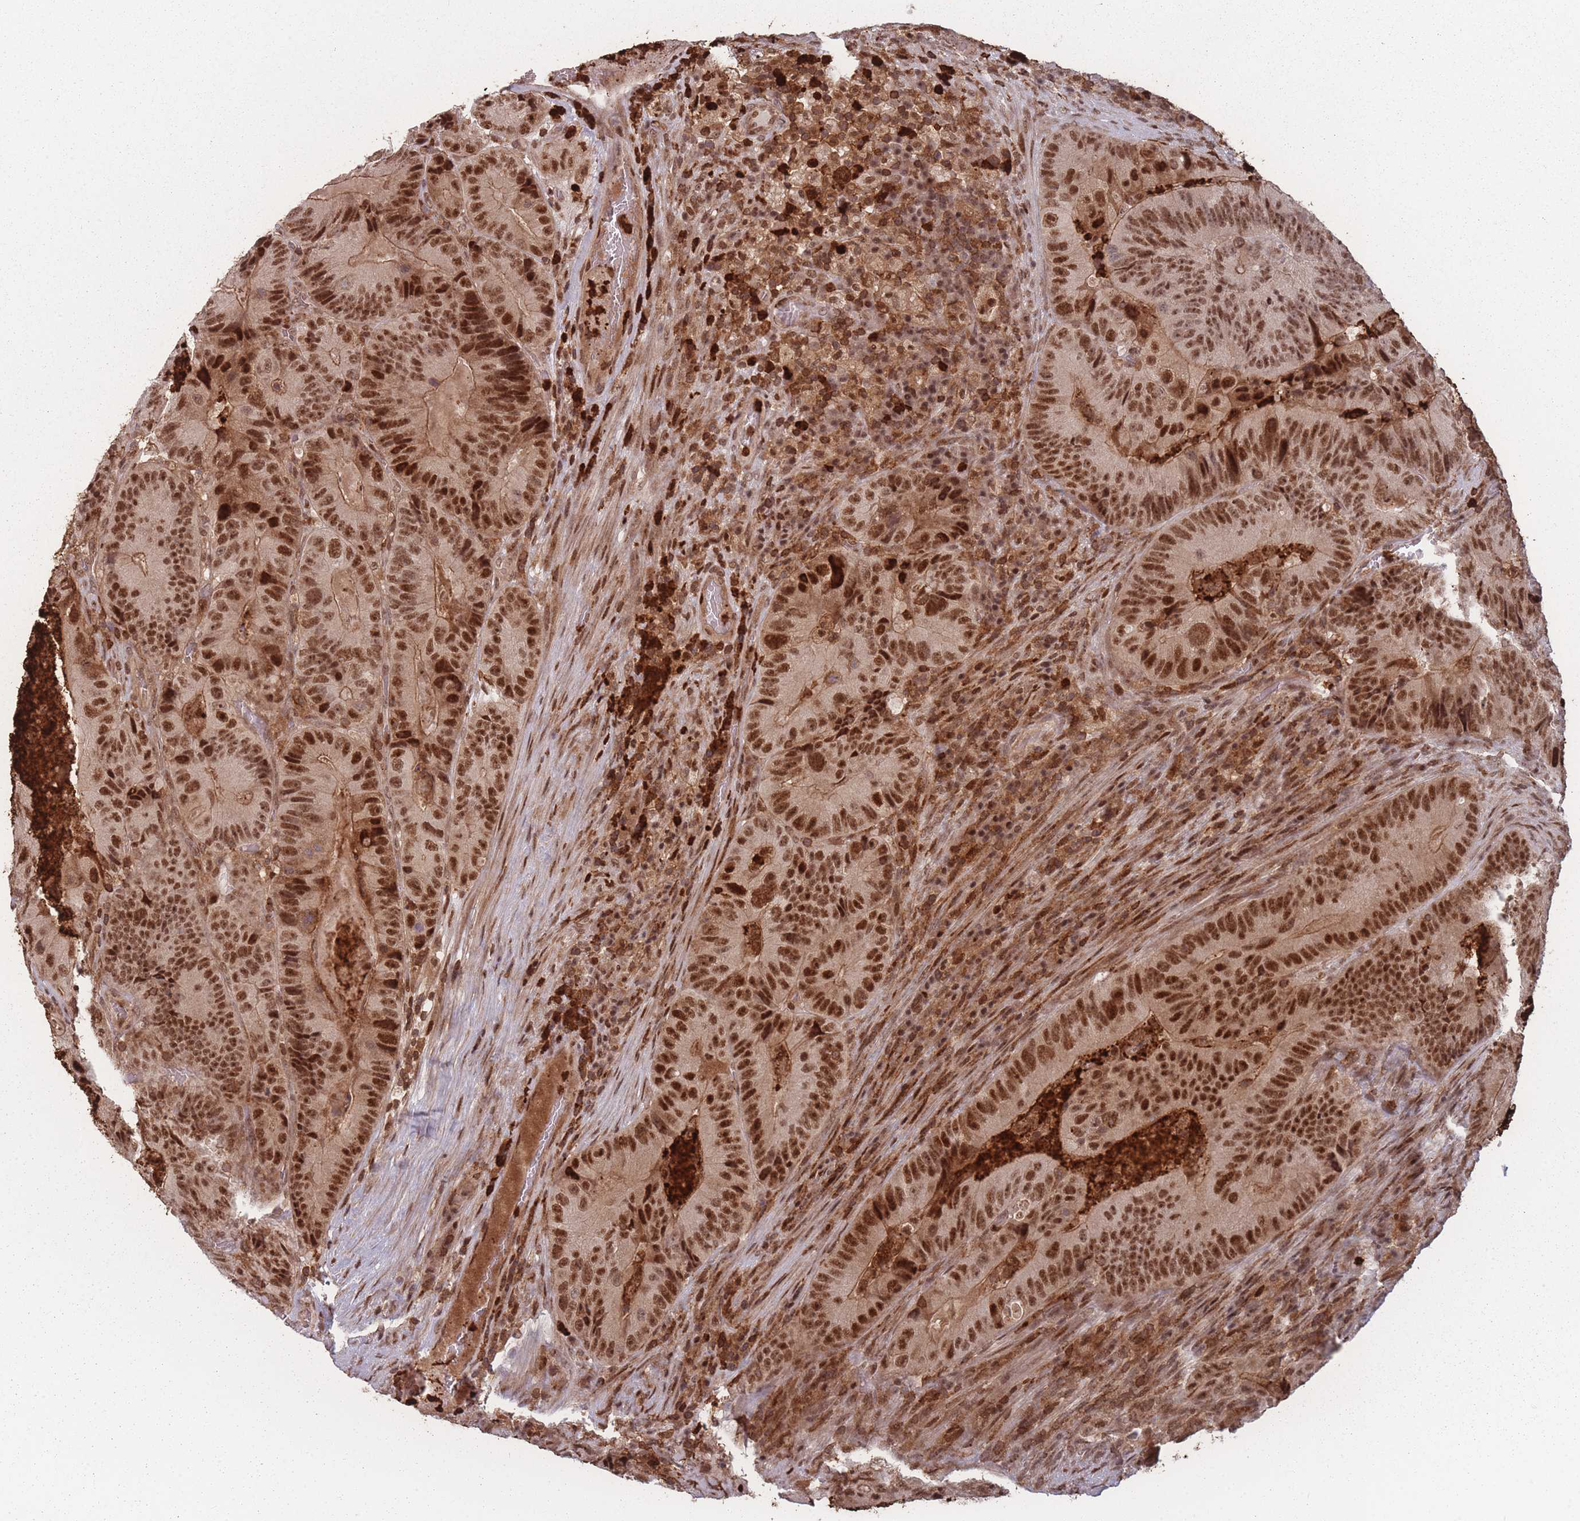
{"staining": {"intensity": "strong", "quantity": ">75%", "location": "cytoplasmic/membranous,nuclear"}, "tissue": "colorectal cancer", "cell_type": "Tumor cells", "image_type": "cancer", "snomed": [{"axis": "morphology", "description": "Adenocarcinoma, NOS"}, {"axis": "topography", "description": "Colon"}], "caption": "Brown immunohistochemical staining in colorectal adenocarcinoma shows strong cytoplasmic/membranous and nuclear staining in about >75% of tumor cells.", "gene": "WDR55", "patient": {"sex": "female", "age": 86}}